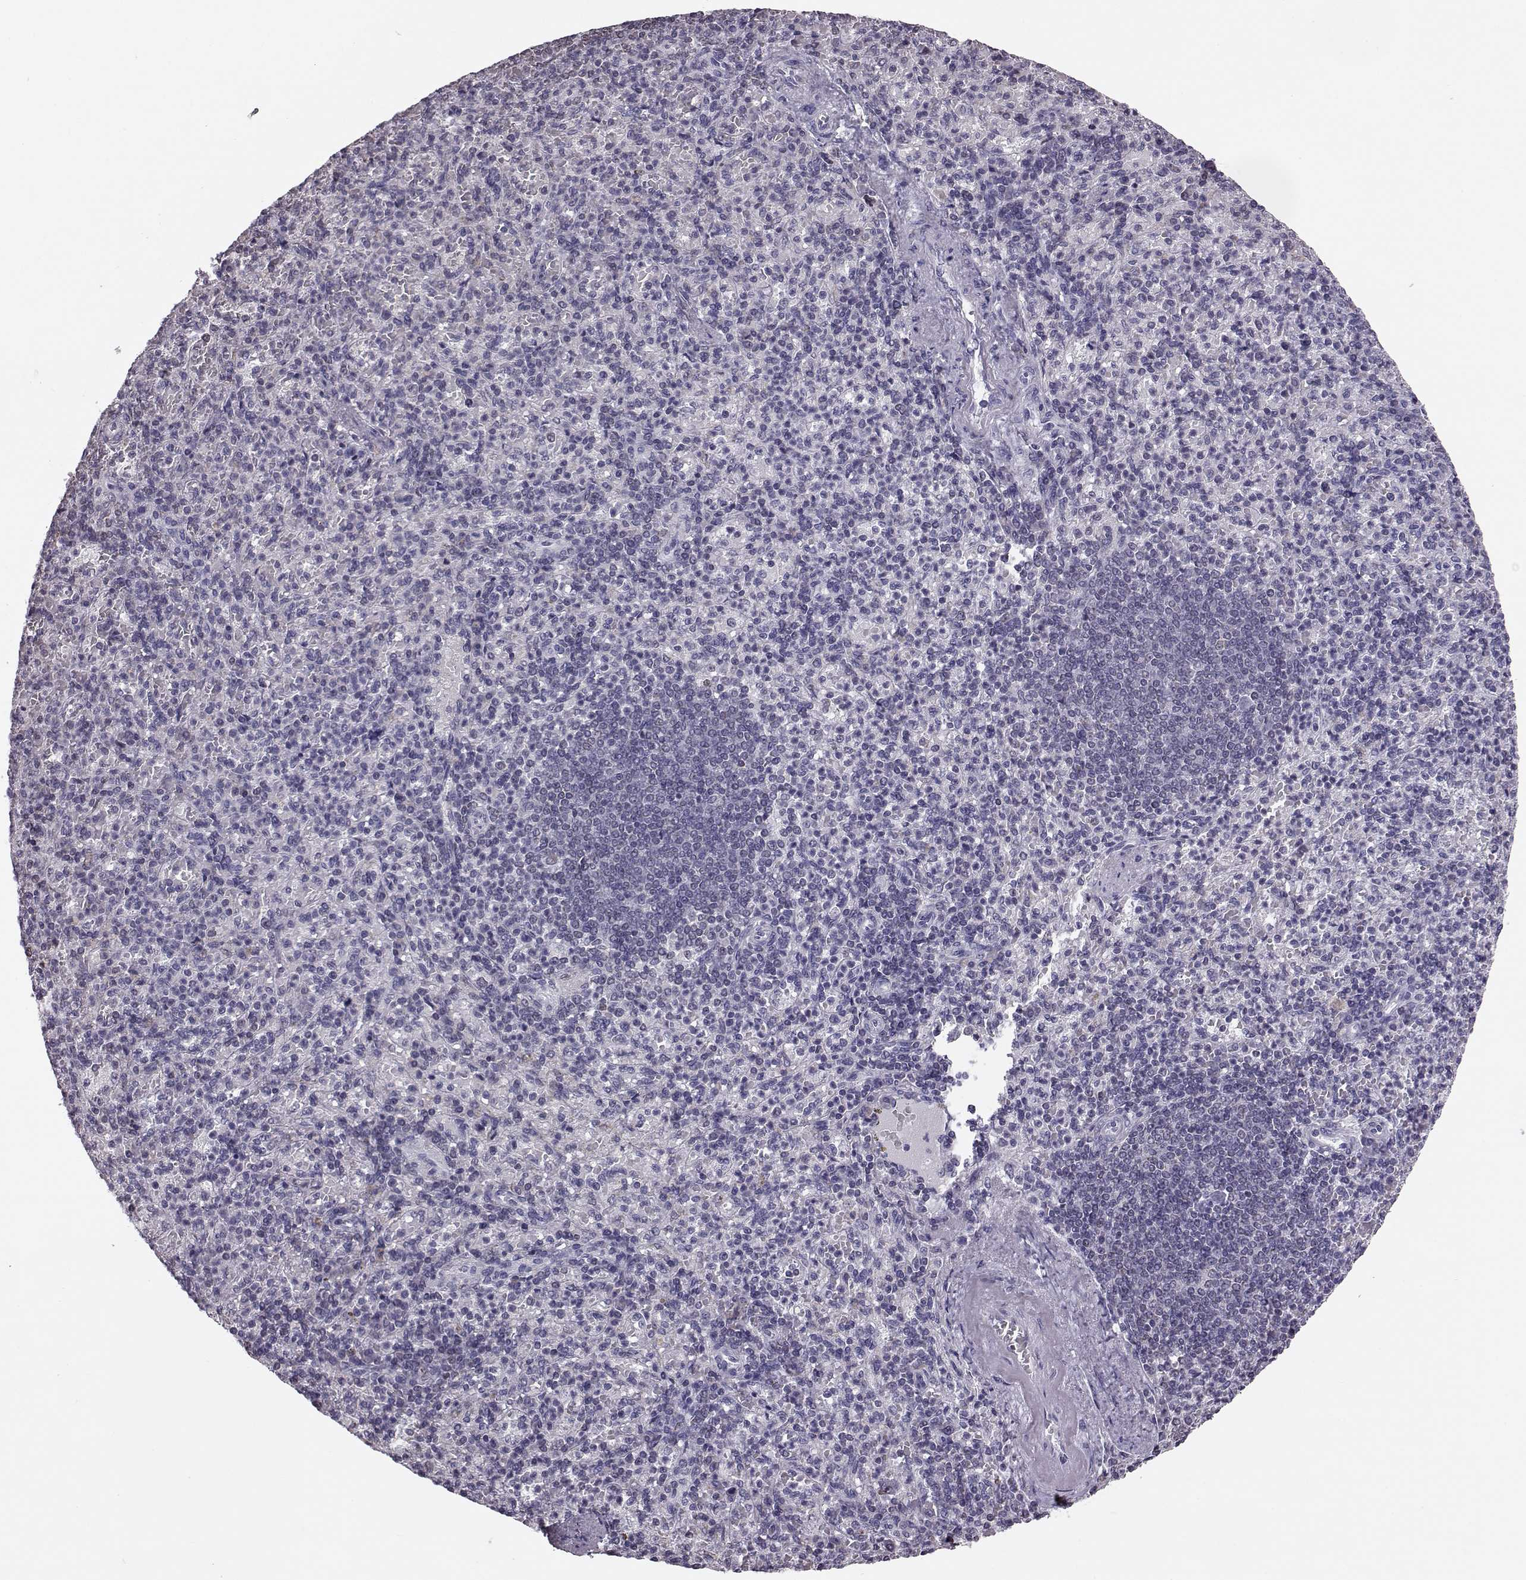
{"staining": {"intensity": "negative", "quantity": "none", "location": "none"}, "tissue": "spleen", "cell_type": "Cells in red pulp", "image_type": "normal", "snomed": [{"axis": "morphology", "description": "Normal tissue, NOS"}, {"axis": "topography", "description": "Spleen"}], "caption": "Photomicrograph shows no protein staining in cells in red pulp of benign spleen.", "gene": "ALDH3A1", "patient": {"sex": "female", "age": 74}}